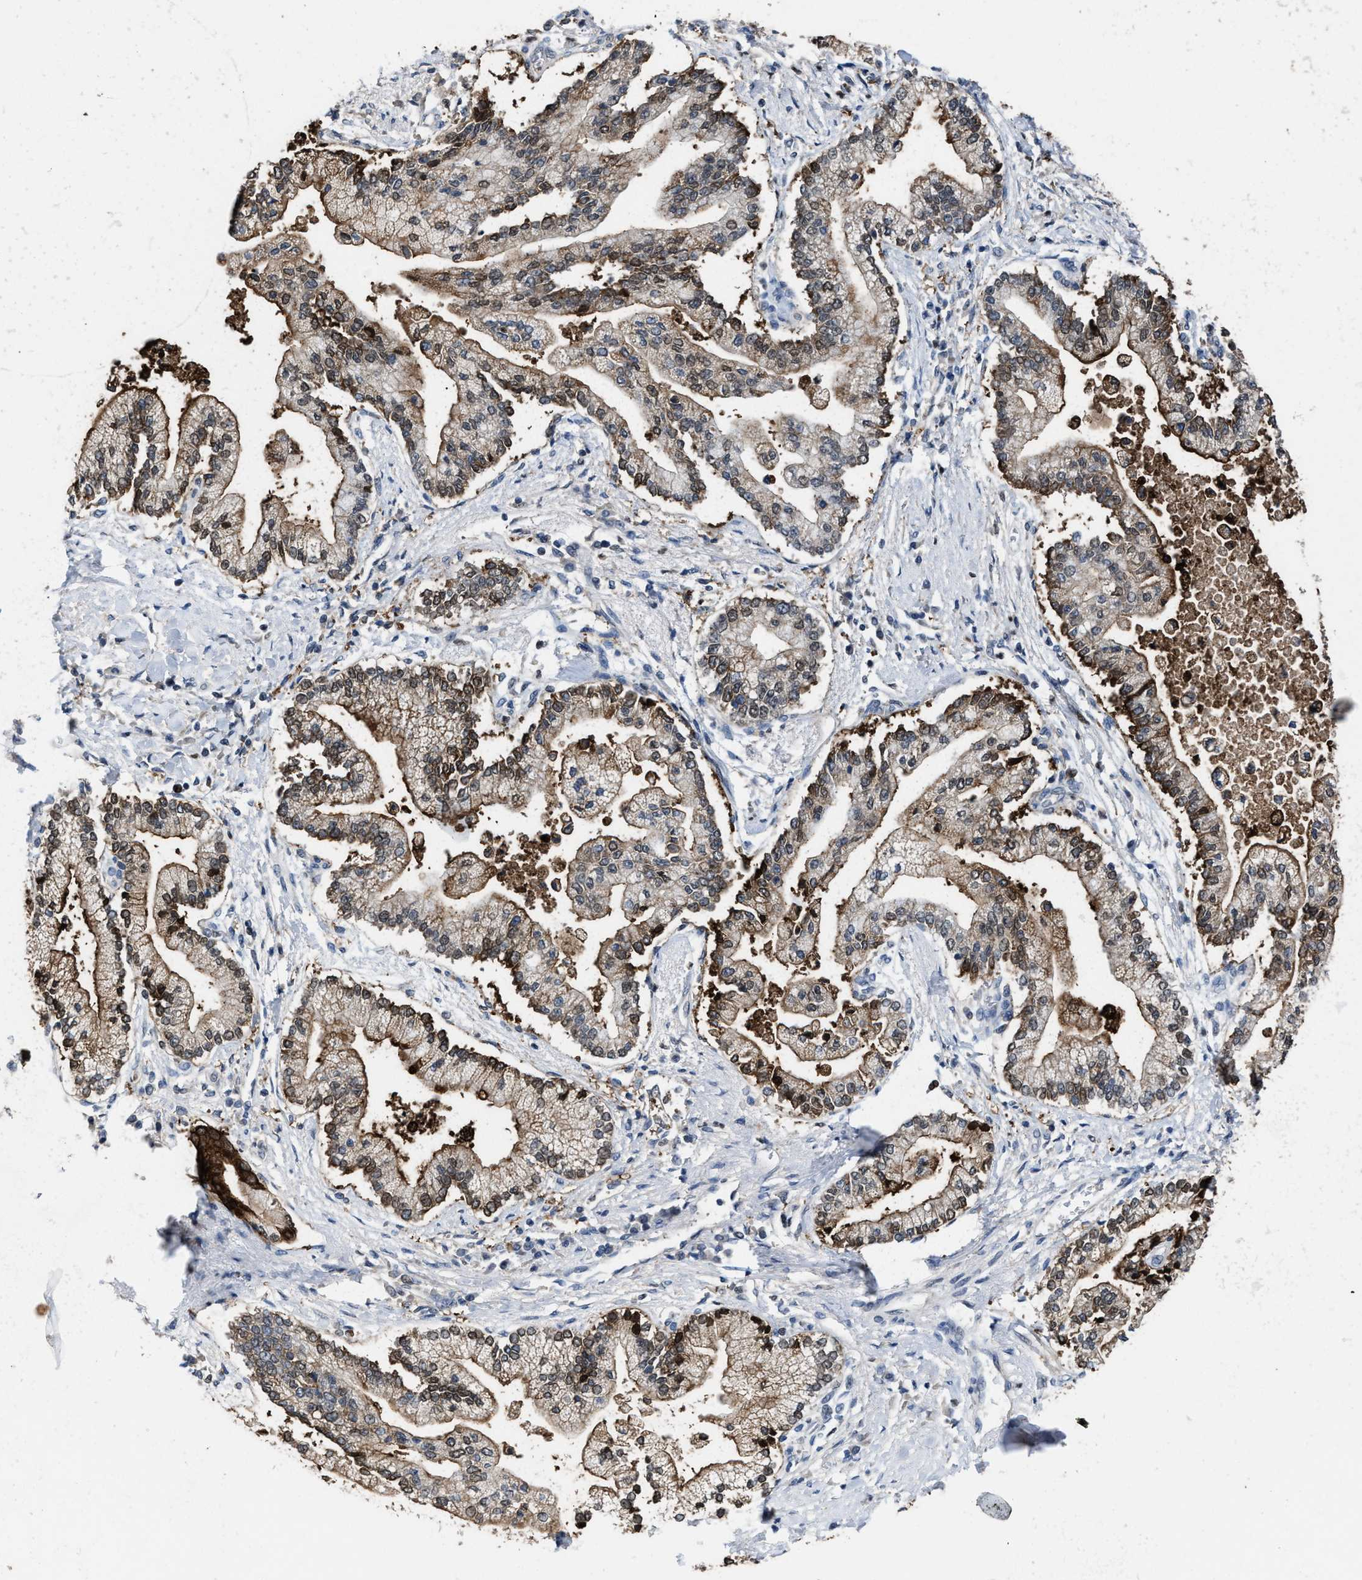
{"staining": {"intensity": "moderate", "quantity": ">75%", "location": "cytoplasmic/membranous,nuclear"}, "tissue": "liver cancer", "cell_type": "Tumor cells", "image_type": "cancer", "snomed": [{"axis": "morphology", "description": "Cholangiocarcinoma"}, {"axis": "topography", "description": "Liver"}], "caption": "Moderate cytoplasmic/membranous and nuclear expression is present in about >75% of tumor cells in liver cancer (cholangiocarcinoma). (IHC, brightfield microscopy, high magnification).", "gene": "ZNF20", "patient": {"sex": "male", "age": 50}}